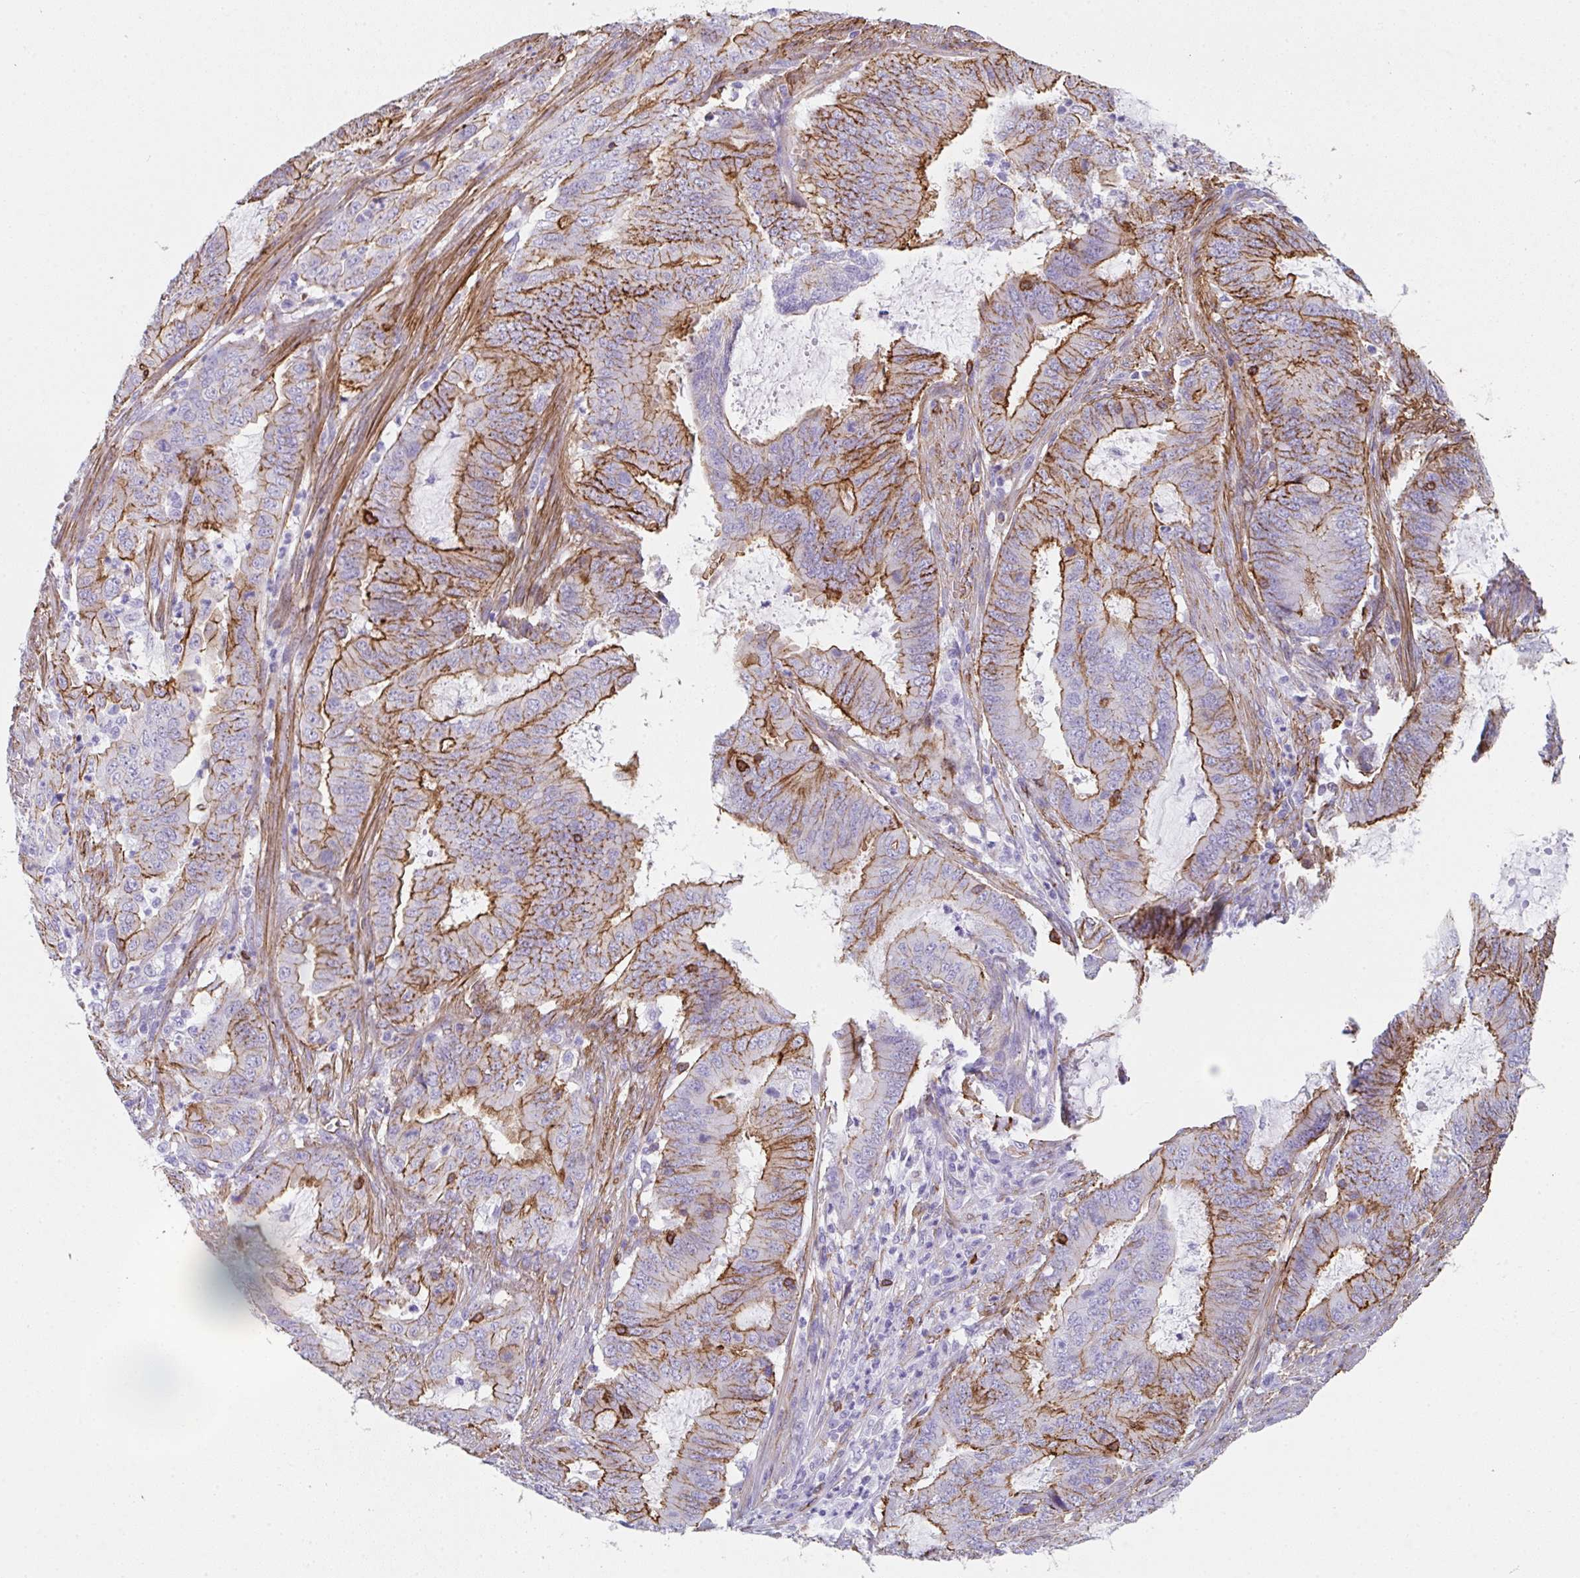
{"staining": {"intensity": "strong", "quantity": "25%-75%", "location": "cytoplasmic/membranous"}, "tissue": "endometrial cancer", "cell_type": "Tumor cells", "image_type": "cancer", "snomed": [{"axis": "morphology", "description": "Adenocarcinoma, NOS"}, {"axis": "topography", "description": "Endometrium"}], "caption": "Endometrial cancer stained for a protein exhibits strong cytoplasmic/membranous positivity in tumor cells.", "gene": "DBN1", "patient": {"sex": "female", "age": 51}}